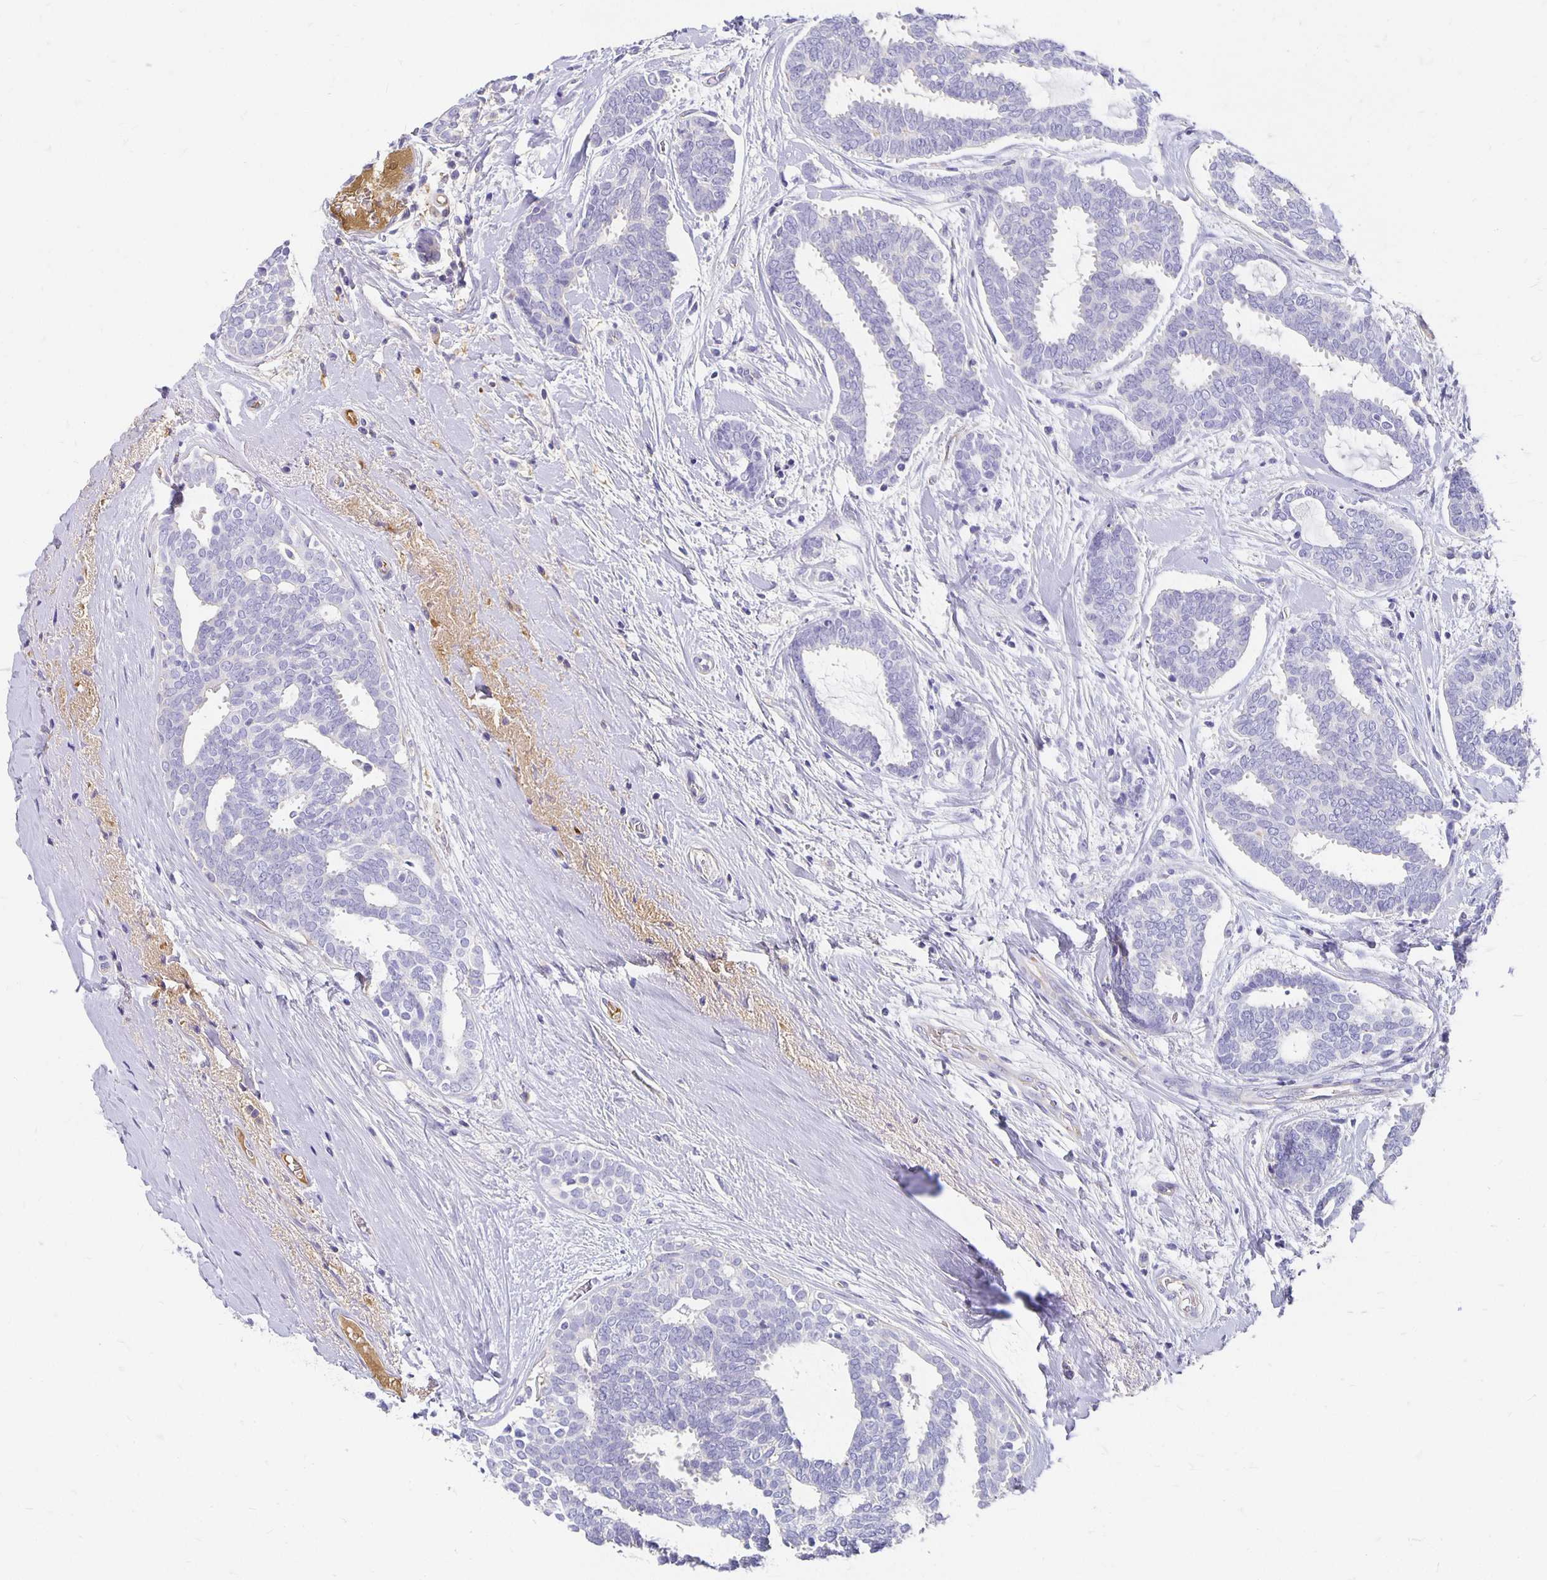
{"staining": {"intensity": "negative", "quantity": "none", "location": "none"}, "tissue": "breast cancer", "cell_type": "Tumor cells", "image_type": "cancer", "snomed": [{"axis": "morphology", "description": "Intraductal carcinoma, in situ"}, {"axis": "morphology", "description": "Duct carcinoma"}, {"axis": "morphology", "description": "Lobular carcinoma, in situ"}, {"axis": "topography", "description": "Breast"}], "caption": "A histopathology image of human intraductal carcinoma,  in situ (breast) is negative for staining in tumor cells.", "gene": "APOB", "patient": {"sex": "female", "age": 44}}